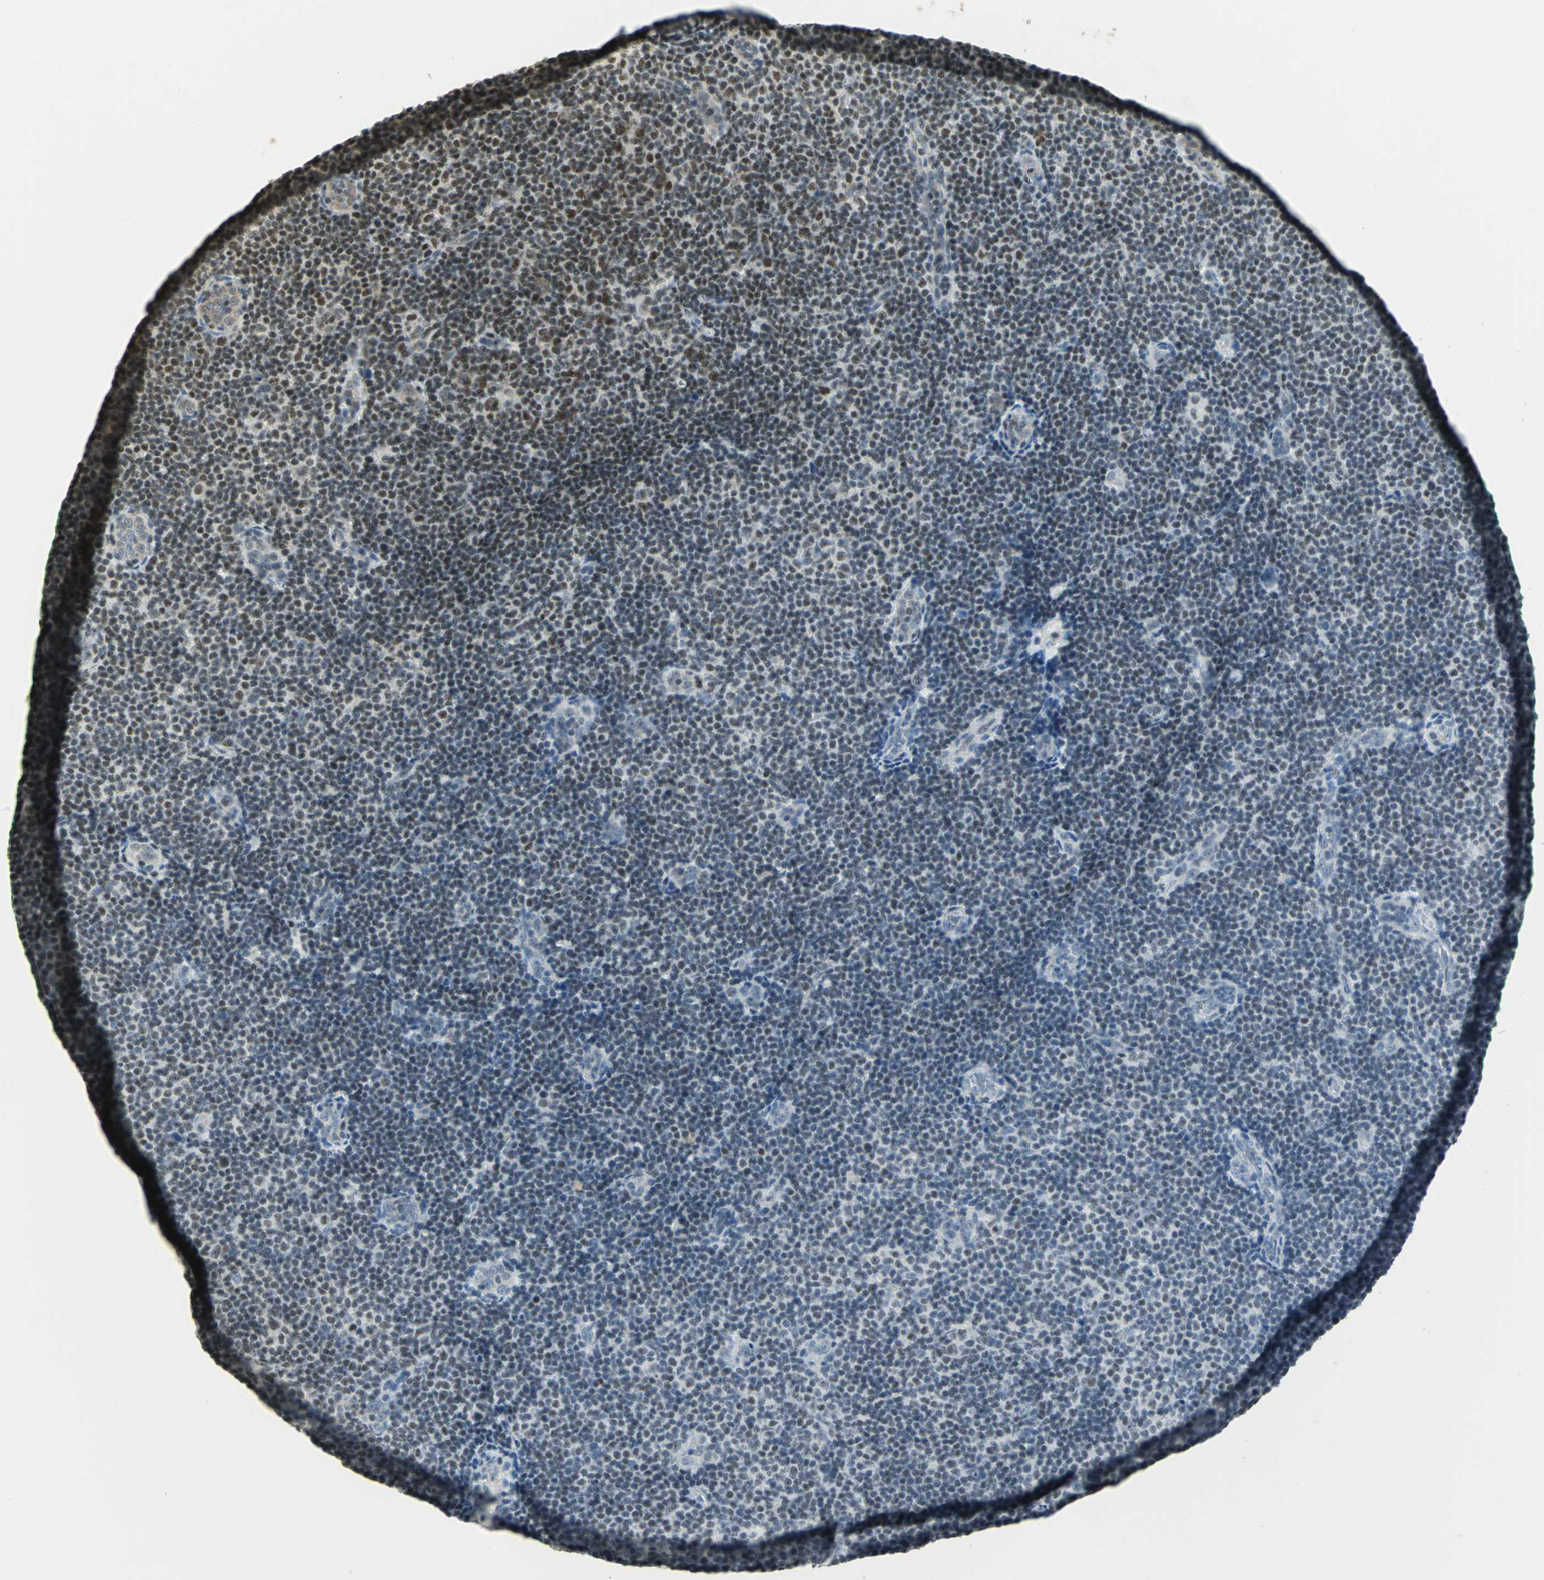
{"staining": {"intensity": "weak", "quantity": "<25%", "location": "nuclear"}, "tissue": "lymphoma", "cell_type": "Tumor cells", "image_type": "cancer", "snomed": [{"axis": "morphology", "description": "Malignant lymphoma, non-Hodgkin's type, Low grade"}, {"axis": "topography", "description": "Lymph node"}], "caption": "Tumor cells show no significant protein staining in lymphoma.", "gene": "ELF1", "patient": {"sex": "male", "age": 83}}